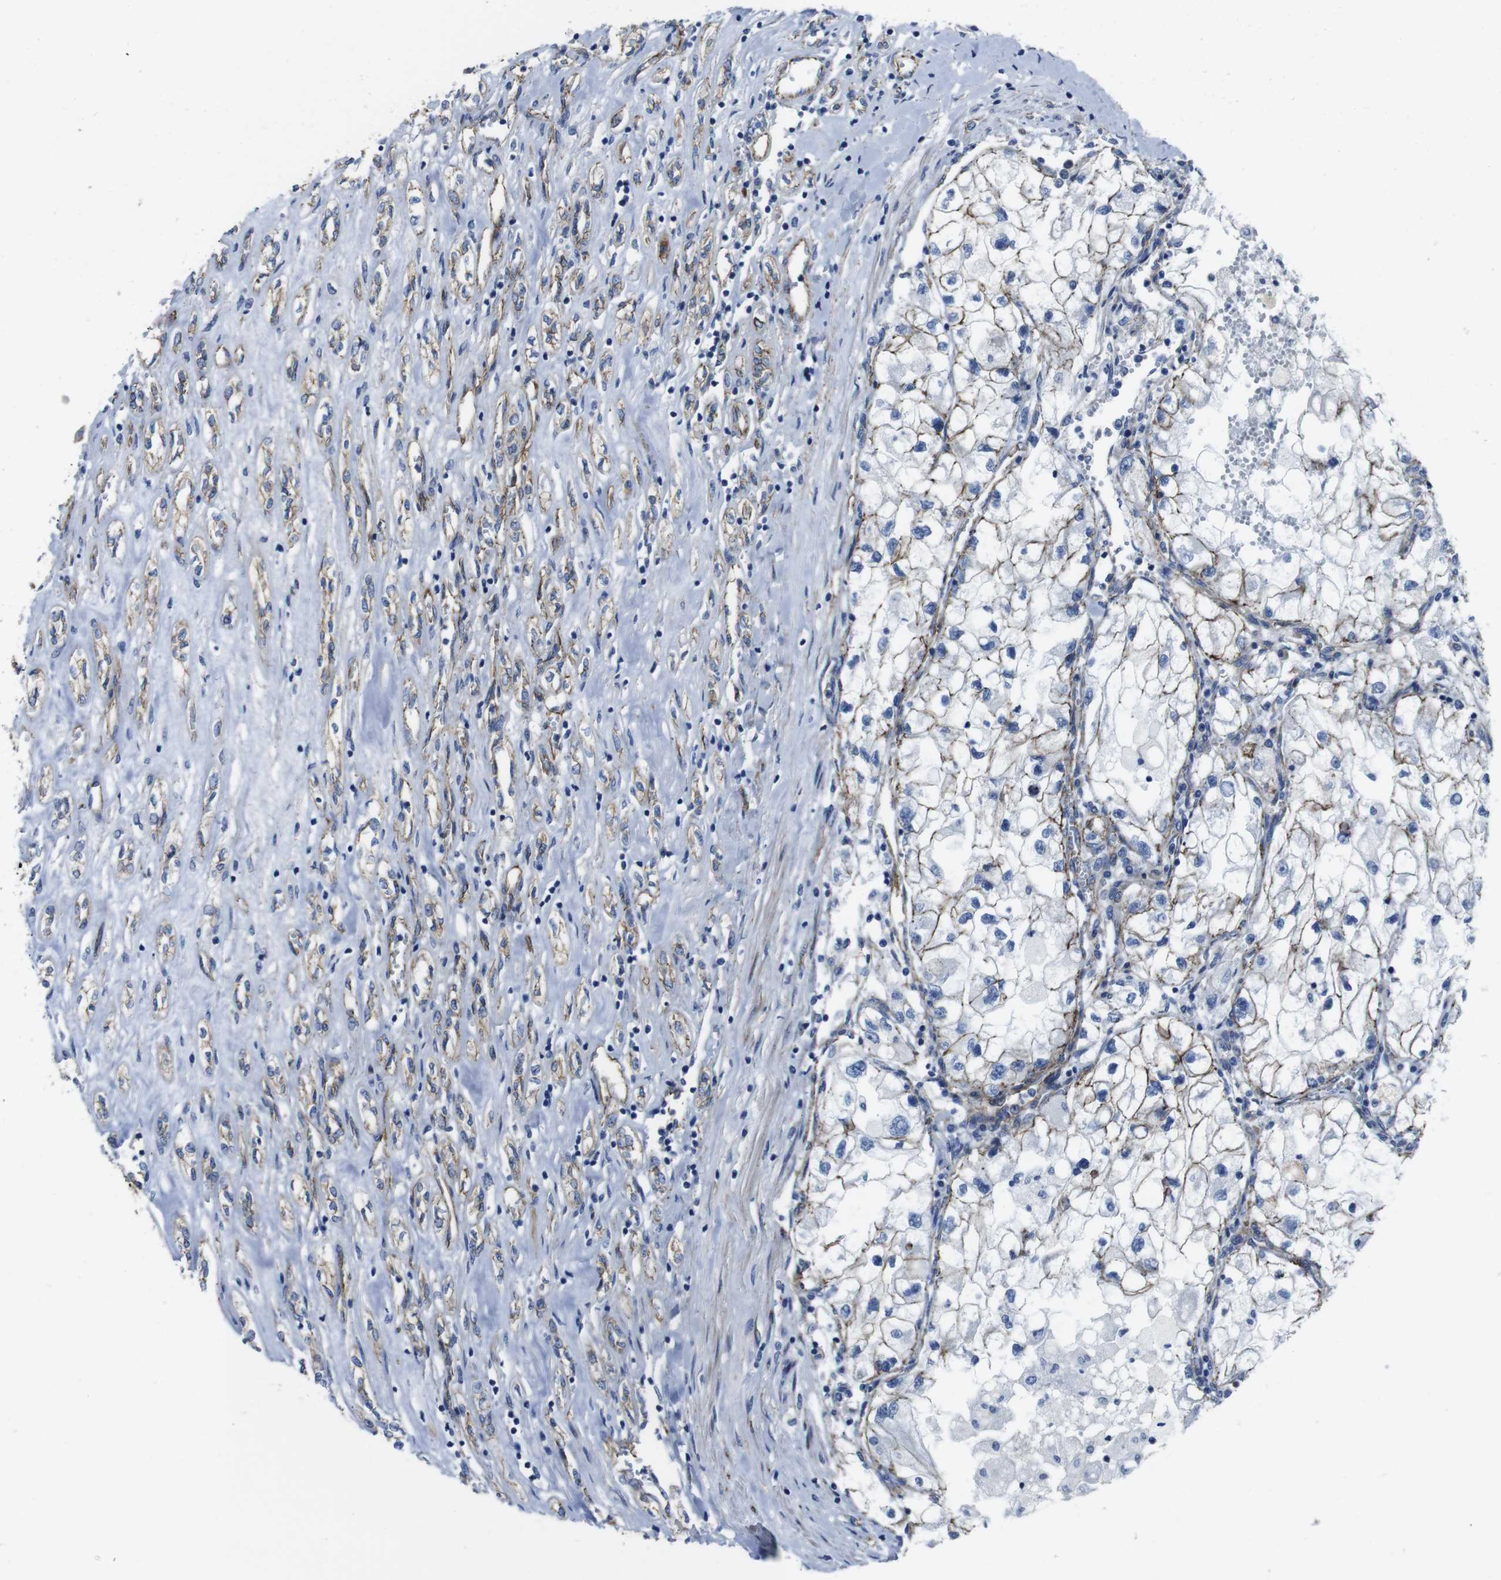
{"staining": {"intensity": "moderate", "quantity": "25%-75%", "location": "cytoplasmic/membranous"}, "tissue": "renal cancer", "cell_type": "Tumor cells", "image_type": "cancer", "snomed": [{"axis": "morphology", "description": "Adenocarcinoma, NOS"}, {"axis": "topography", "description": "Kidney"}], "caption": "This micrograph displays IHC staining of human renal cancer, with medium moderate cytoplasmic/membranous expression in approximately 25%-75% of tumor cells.", "gene": "NUMB", "patient": {"sex": "female", "age": 70}}